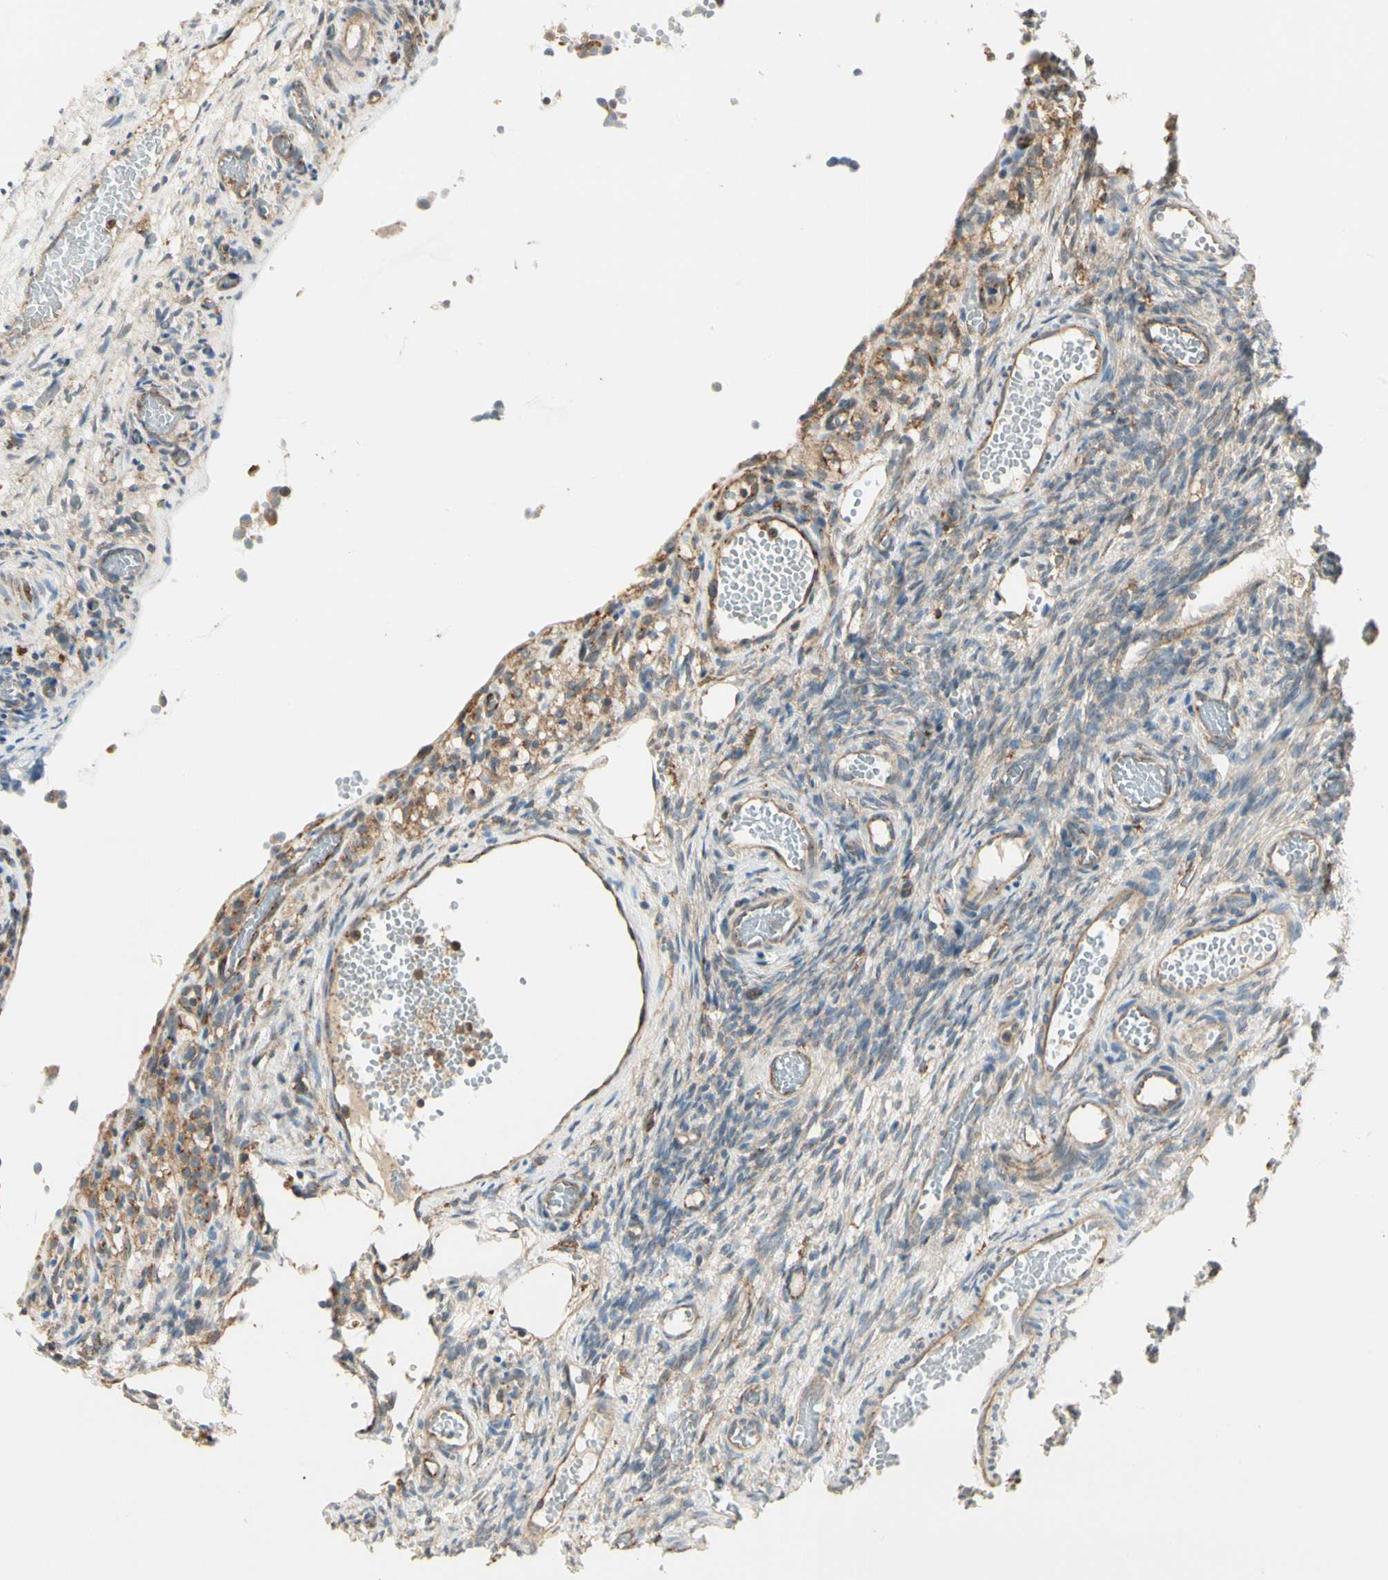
{"staining": {"intensity": "weak", "quantity": ">75%", "location": "cytoplasmic/membranous"}, "tissue": "ovary", "cell_type": "Ovarian stroma cells", "image_type": "normal", "snomed": [{"axis": "morphology", "description": "Normal tissue, NOS"}, {"axis": "topography", "description": "Ovary"}], "caption": "An image of ovary stained for a protein demonstrates weak cytoplasmic/membranous brown staining in ovarian stroma cells.", "gene": "AGFG1", "patient": {"sex": "female", "age": 35}}